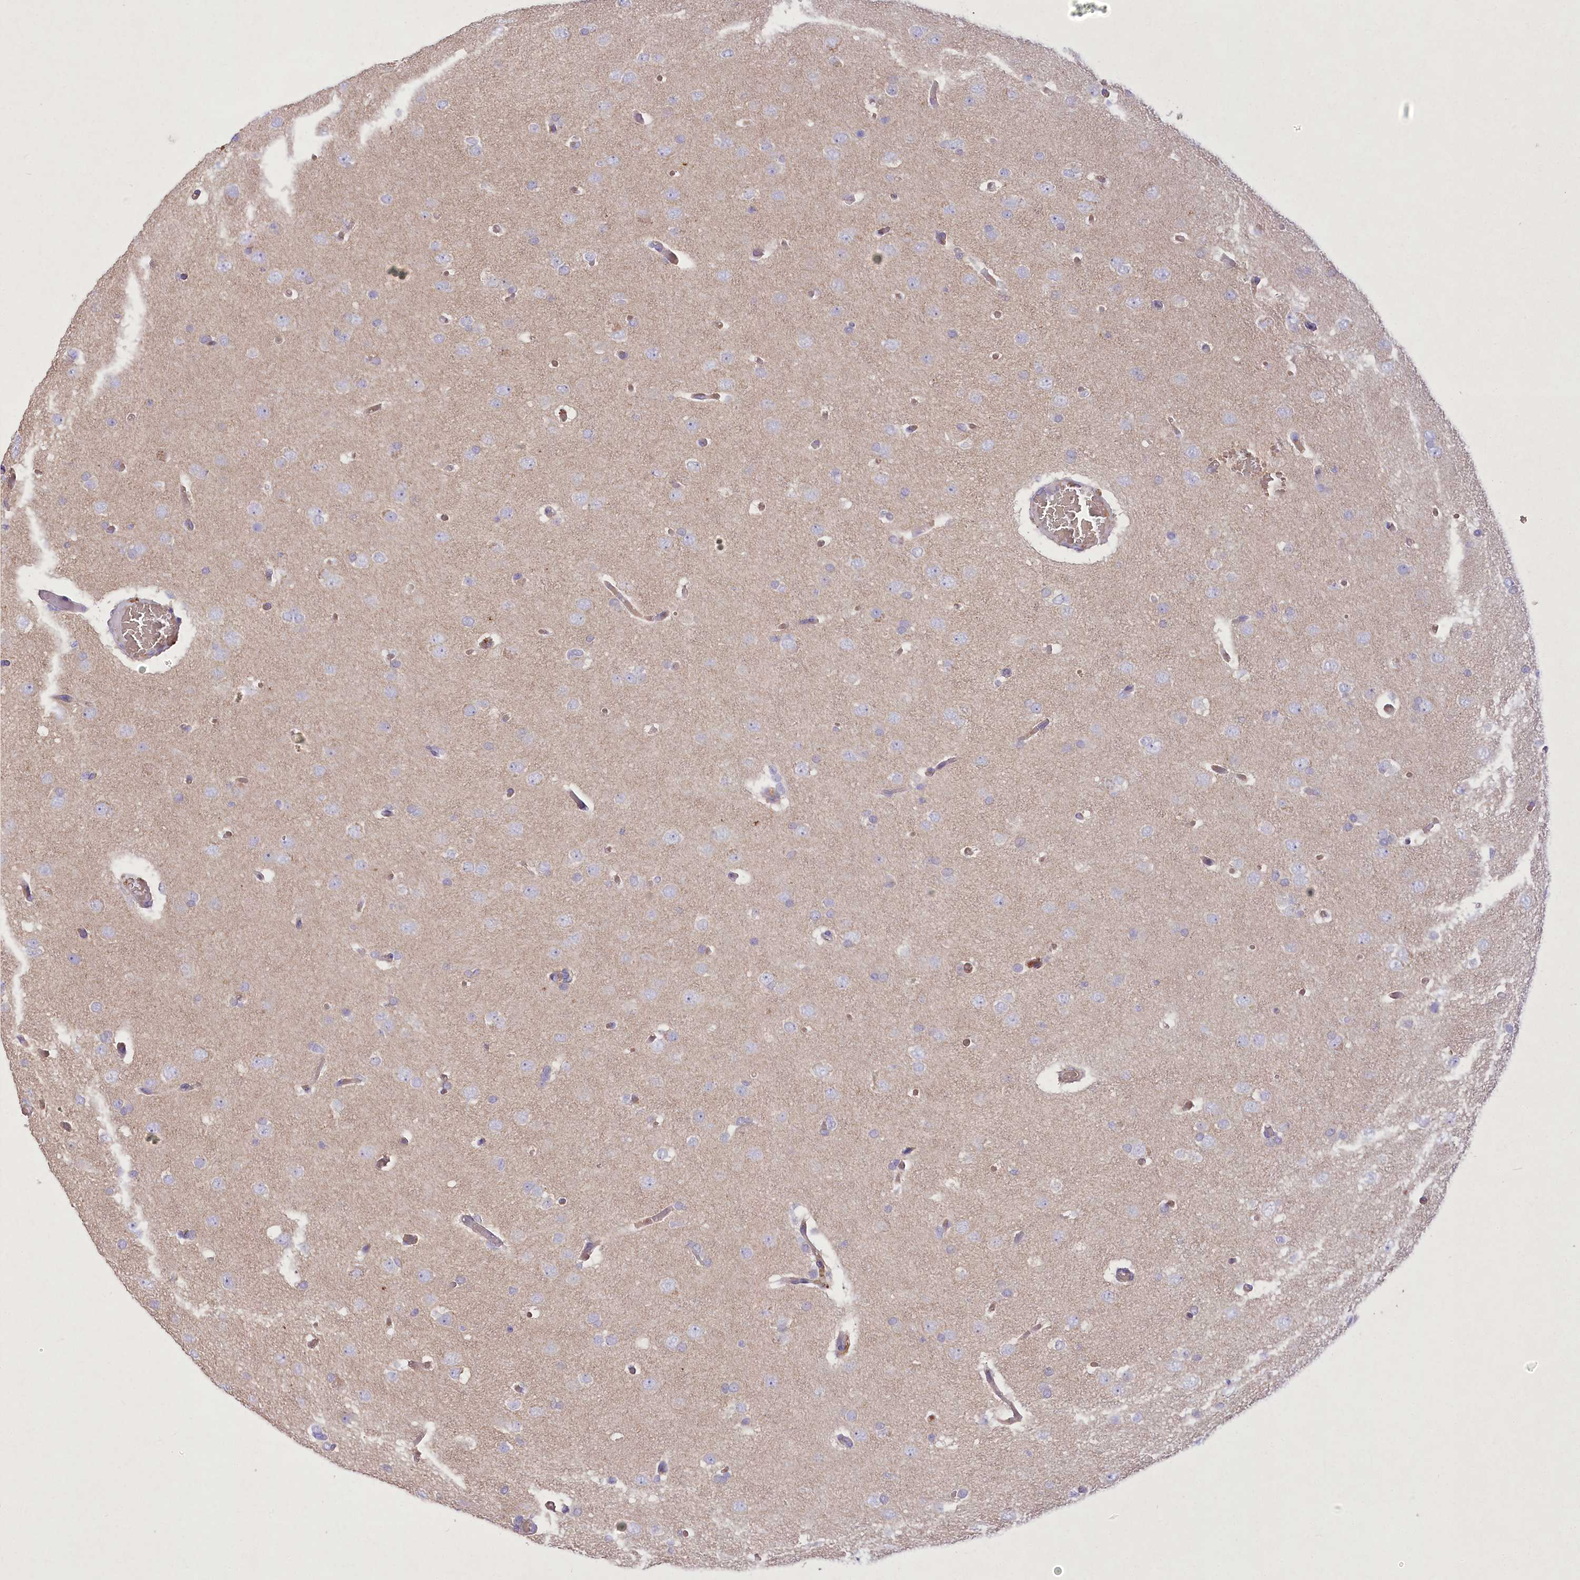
{"staining": {"intensity": "negative", "quantity": "none", "location": "none"}, "tissue": "glioma", "cell_type": "Tumor cells", "image_type": "cancer", "snomed": [{"axis": "morphology", "description": "Glioma, malignant, High grade"}, {"axis": "topography", "description": "Cerebral cortex"}], "caption": "IHC micrograph of neoplastic tissue: human glioma stained with DAB (3,3'-diaminobenzidine) displays no significant protein expression in tumor cells.", "gene": "PRSS53", "patient": {"sex": "female", "age": 36}}